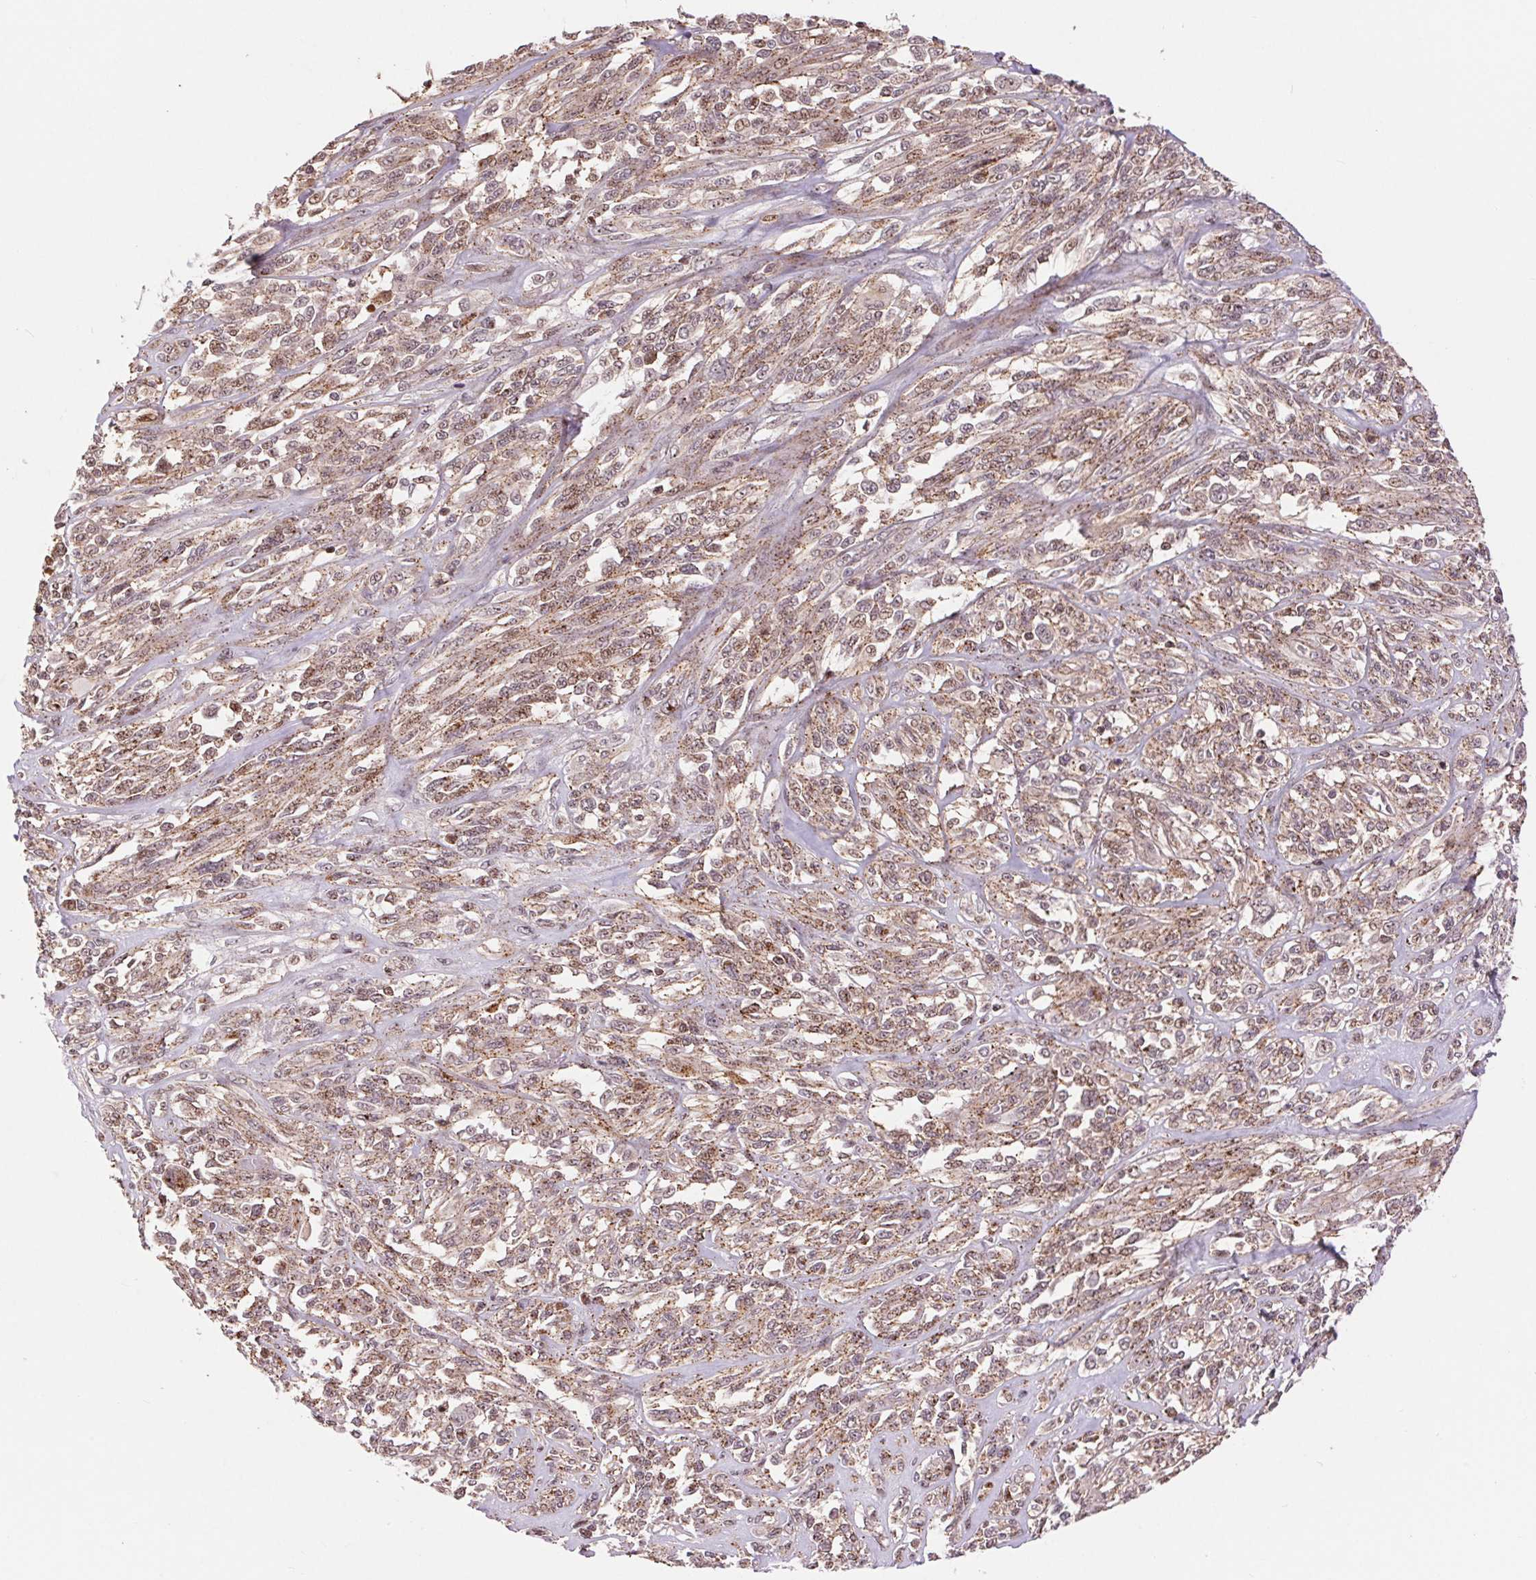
{"staining": {"intensity": "moderate", "quantity": ">75%", "location": "cytoplasmic/membranous"}, "tissue": "melanoma", "cell_type": "Tumor cells", "image_type": "cancer", "snomed": [{"axis": "morphology", "description": "Malignant melanoma, NOS"}, {"axis": "topography", "description": "Skin"}], "caption": "Immunohistochemical staining of human malignant melanoma reveals moderate cytoplasmic/membranous protein expression in approximately >75% of tumor cells. The staining was performed using DAB, with brown indicating positive protein expression. Nuclei are stained blue with hematoxylin.", "gene": "CHMP4B", "patient": {"sex": "female", "age": 91}}